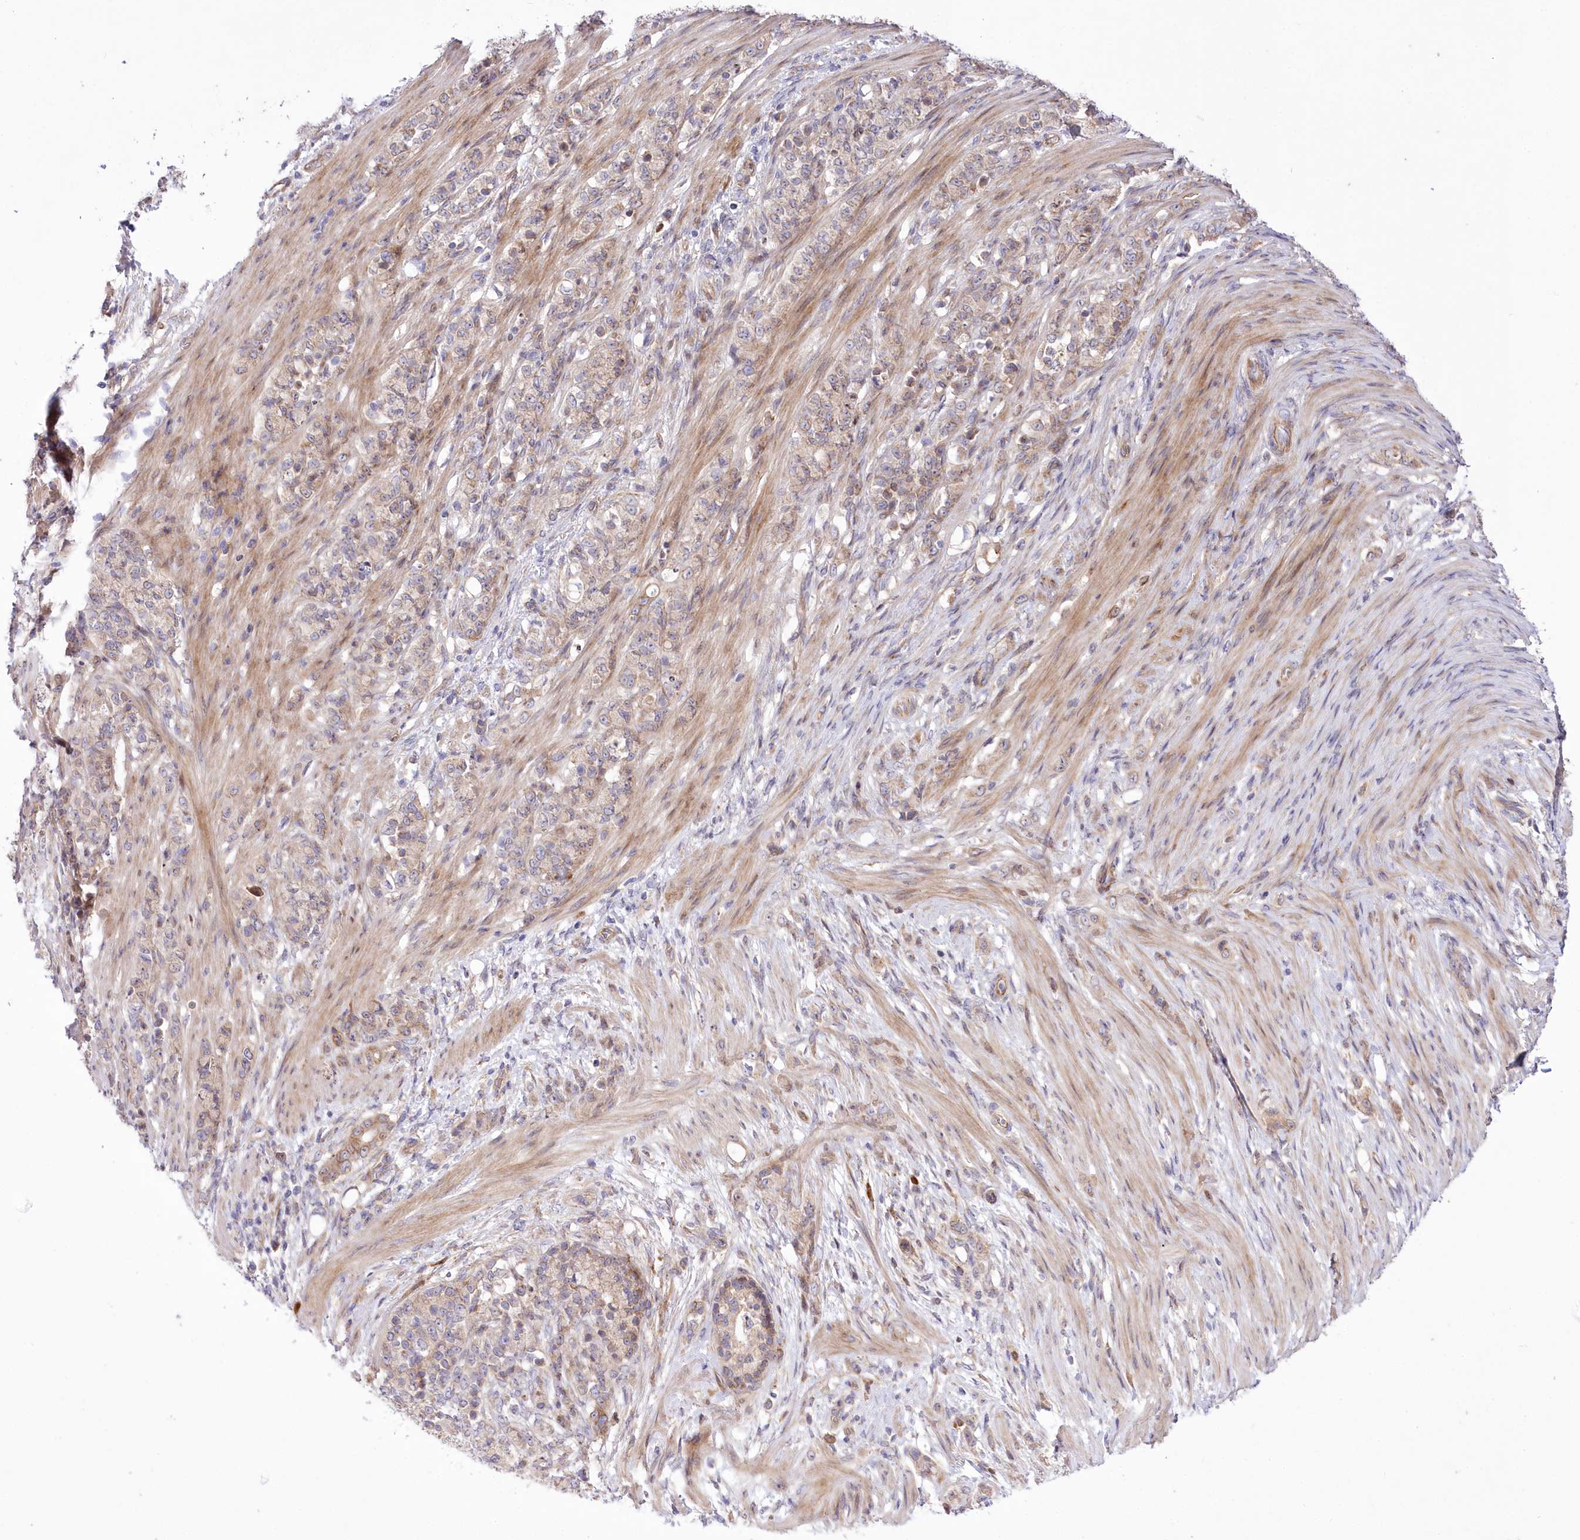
{"staining": {"intensity": "weak", "quantity": "<25%", "location": "cytoplasmic/membranous"}, "tissue": "stomach cancer", "cell_type": "Tumor cells", "image_type": "cancer", "snomed": [{"axis": "morphology", "description": "Adenocarcinoma, NOS"}, {"axis": "topography", "description": "Stomach"}], "caption": "This histopathology image is of stomach adenocarcinoma stained with immunohistochemistry to label a protein in brown with the nuclei are counter-stained blue. There is no positivity in tumor cells. (DAB immunohistochemistry (IHC) with hematoxylin counter stain).", "gene": "TRUB1", "patient": {"sex": "female", "age": 79}}